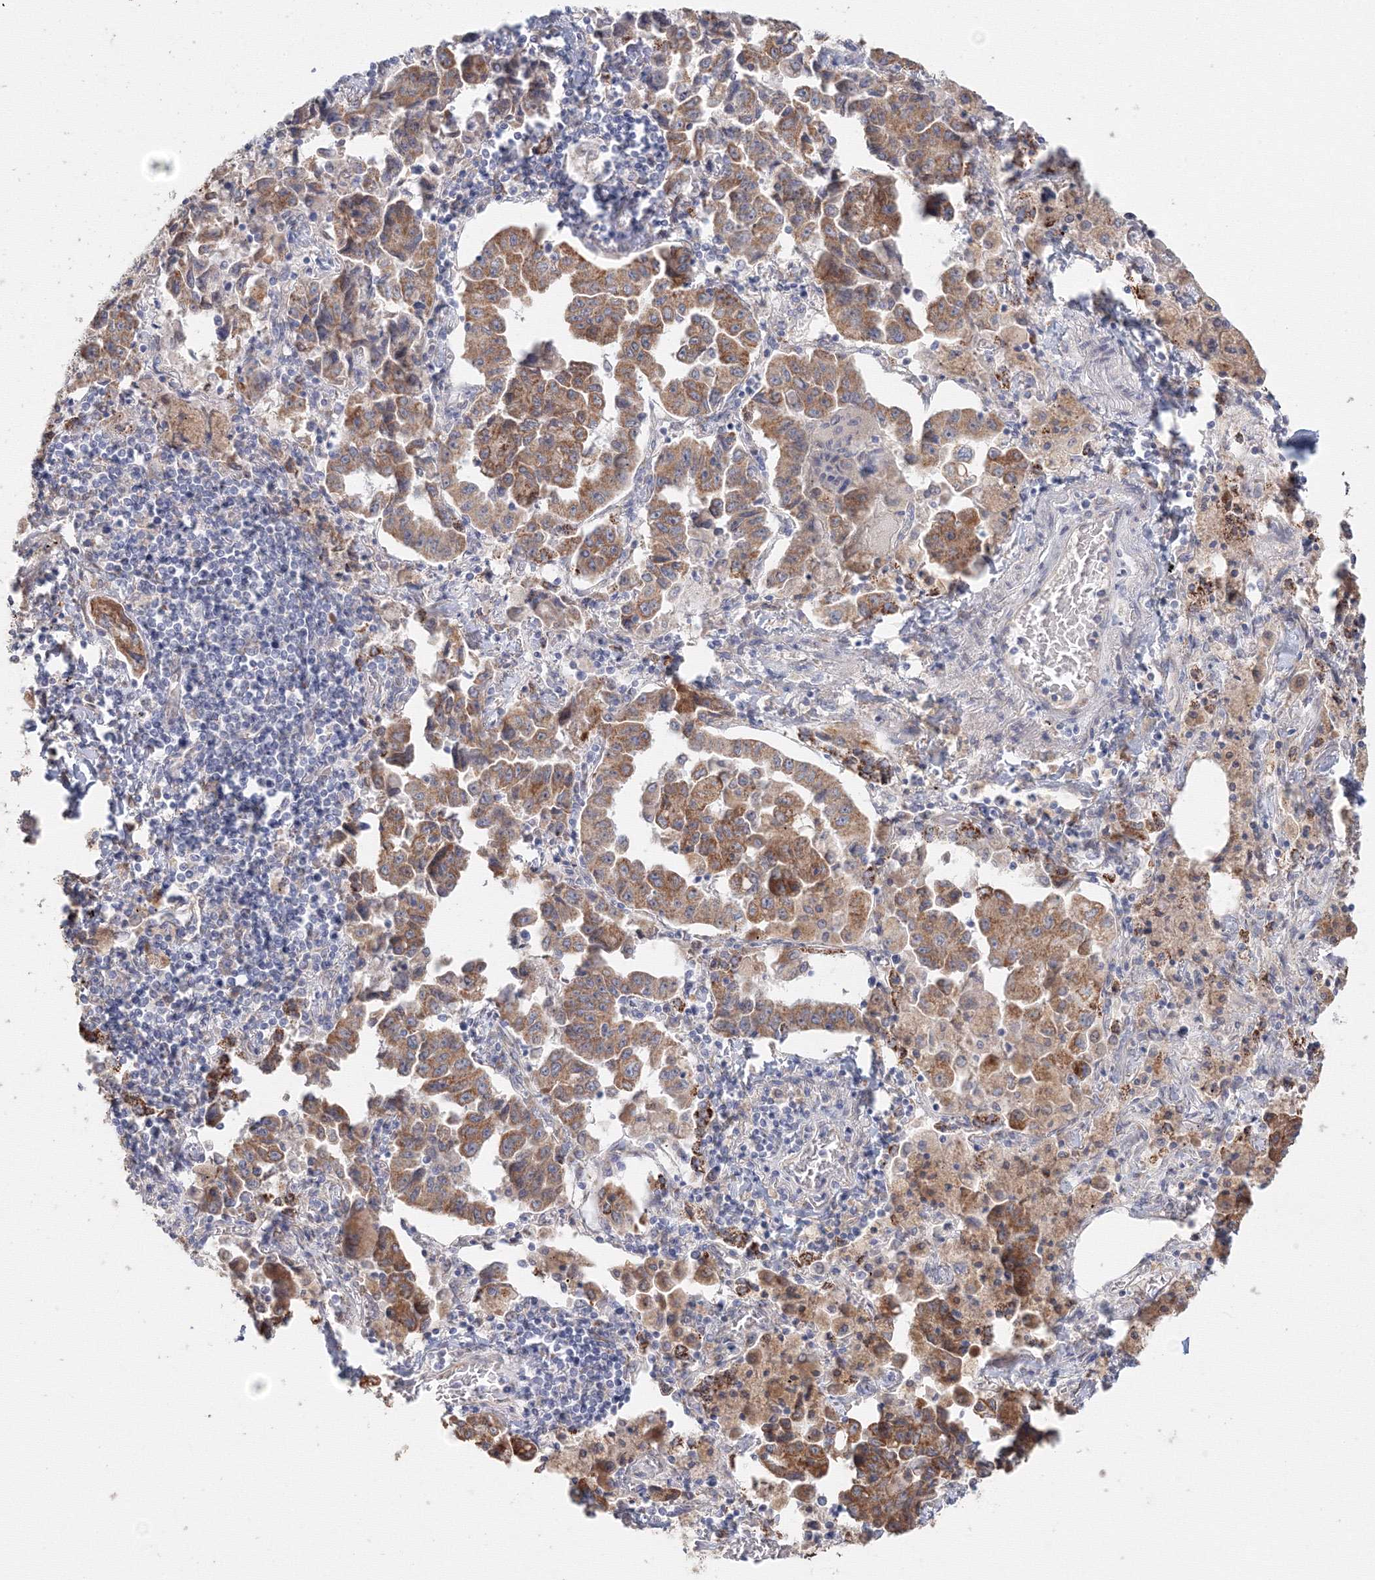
{"staining": {"intensity": "moderate", "quantity": ">75%", "location": "cytoplasmic/membranous"}, "tissue": "lung cancer", "cell_type": "Tumor cells", "image_type": "cancer", "snomed": [{"axis": "morphology", "description": "Adenocarcinoma, NOS"}, {"axis": "topography", "description": "Lung"}], "caption": "Brown immunohistochemical staining in lung adenocarcinoma demonstrates moderate cytoplasmic/membranous expression in about >75% of tumor cells.", "gene": "DHRS12", "patient": {"sex": "female", "age": 51}}